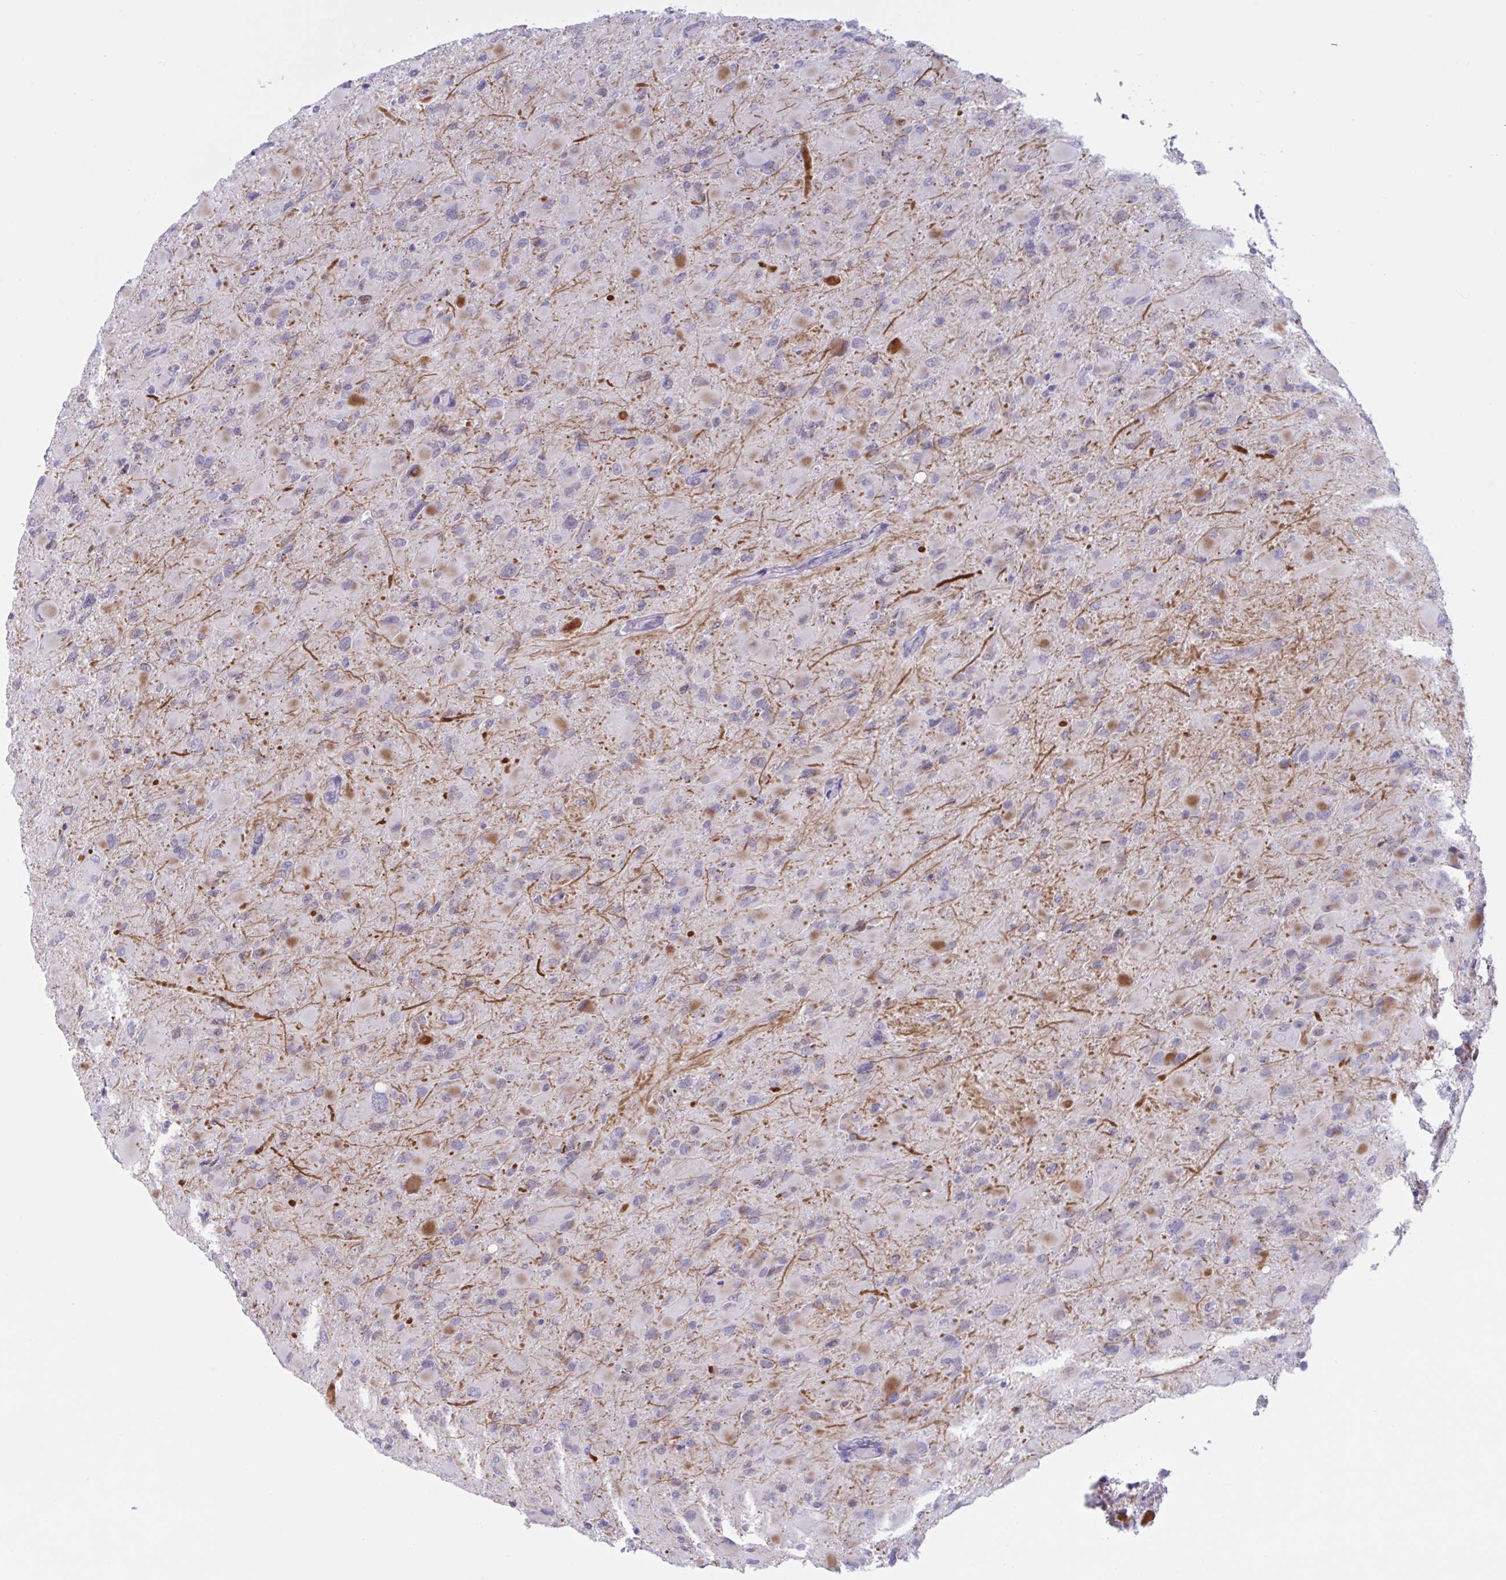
{"staining": {"intensity": "moderate", "quantity": "<25%", "location": "nuclear"}, "tissue": "glioma", "cell_type": "Tumor cells", "image_type": "cancer", "snomed": [{"axis": "morphology", "description": "Glioma, malignant, High grade"}, {"axis": "topography", "description": "Cerebral cortex"}], "caption": "This is an image of immunohistochemistry staining of glioma, which shows moderate expression in the nuclear of tumor cells.", "gene": "MSMB", "patient": {"sex": "female", "age": 36}}